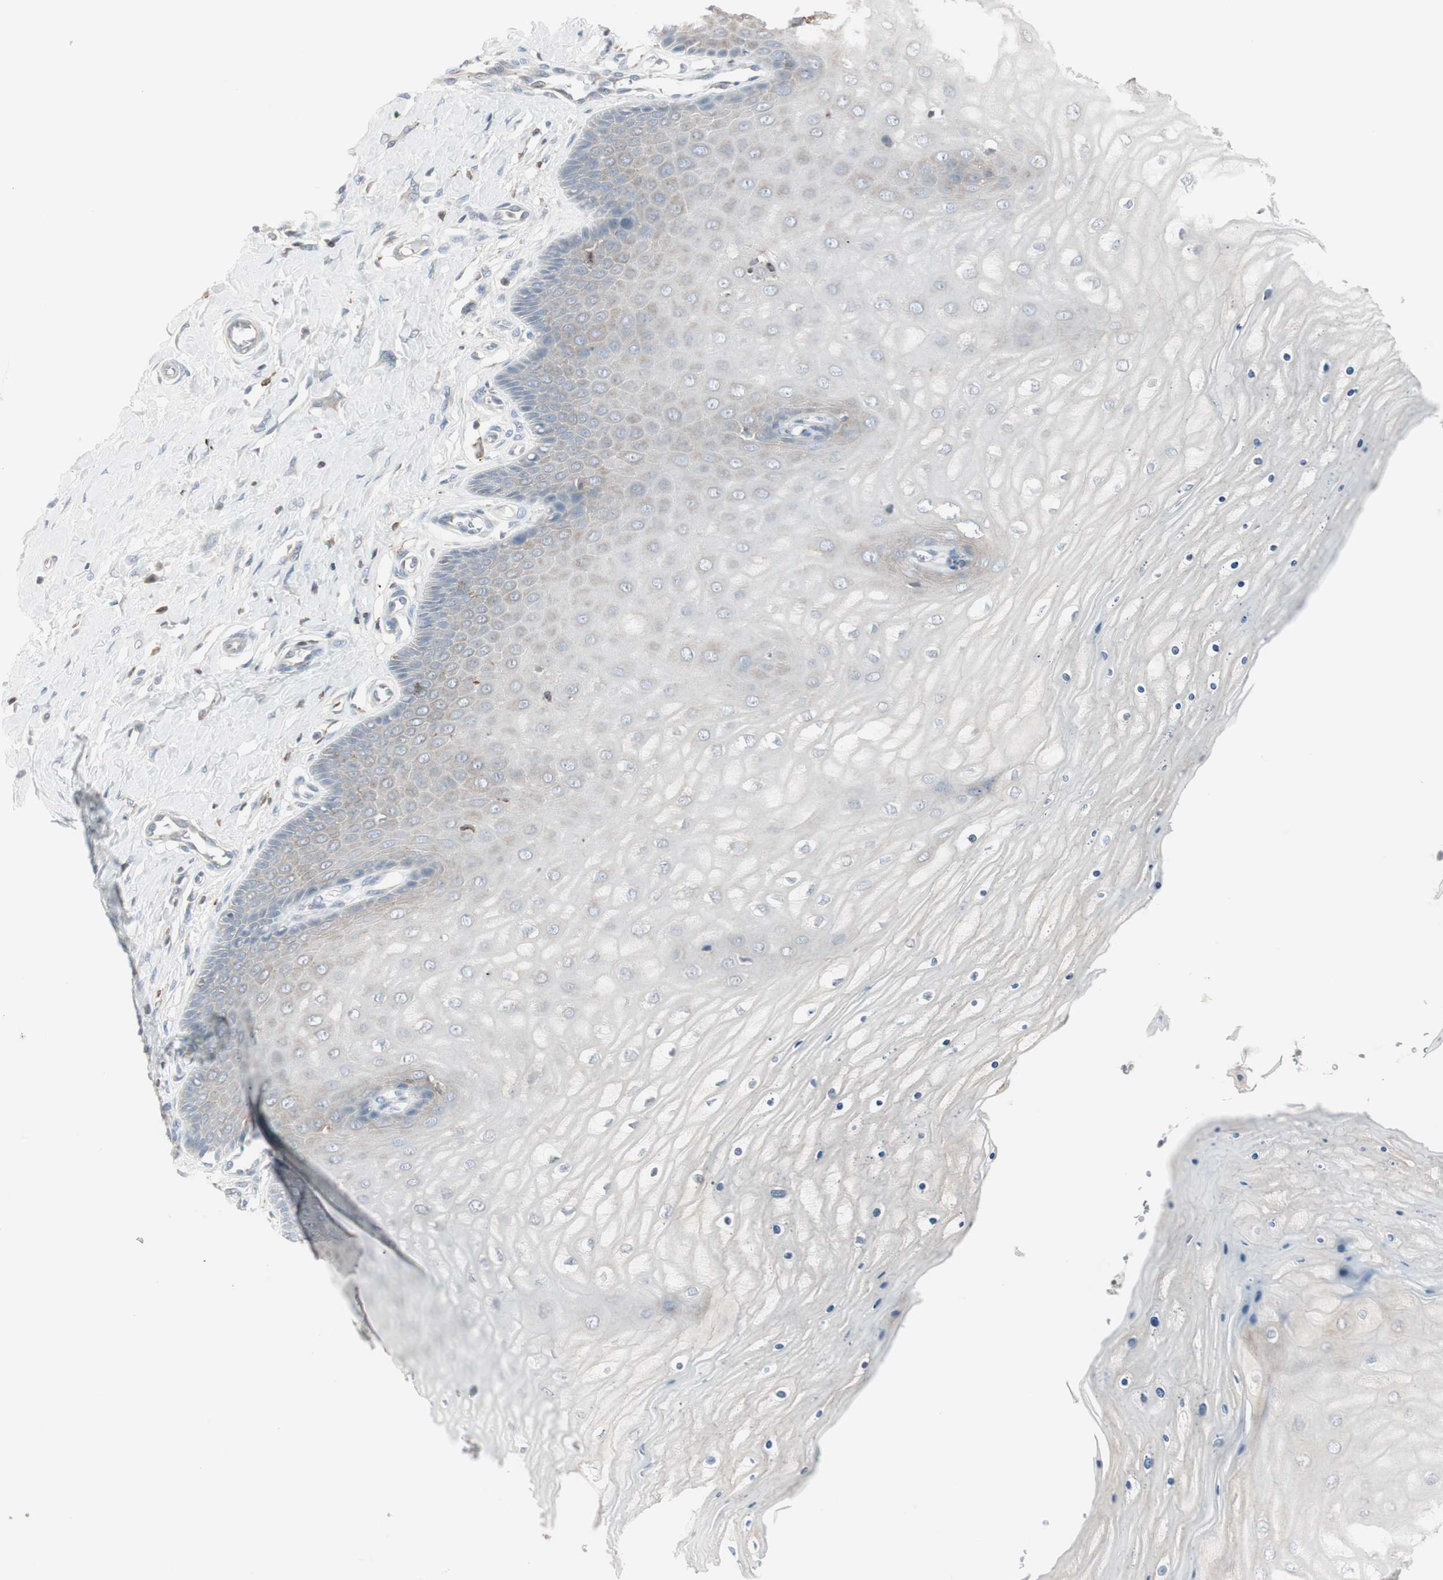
{"staining": {"intensity": "negative", "quantity": "none", "location": "none"}, "tissue": "cervix", "cell_type": "Glandular cells", "image_type": "normal", "snomed": [{"axis": "morphology", "description": "Normal tissue, NOS"}, {"axis": "topography", "description": "Cervix"}], "caption": "This micrograph is of normal cervix stained with immunohistochemistry (IHC) to label a protein in brown with the nuclei are counter-stained blue. There is no positivity in glandular cells.", "gene": "MAP4K4", "patient": {"sex": "female", "age": 55}}